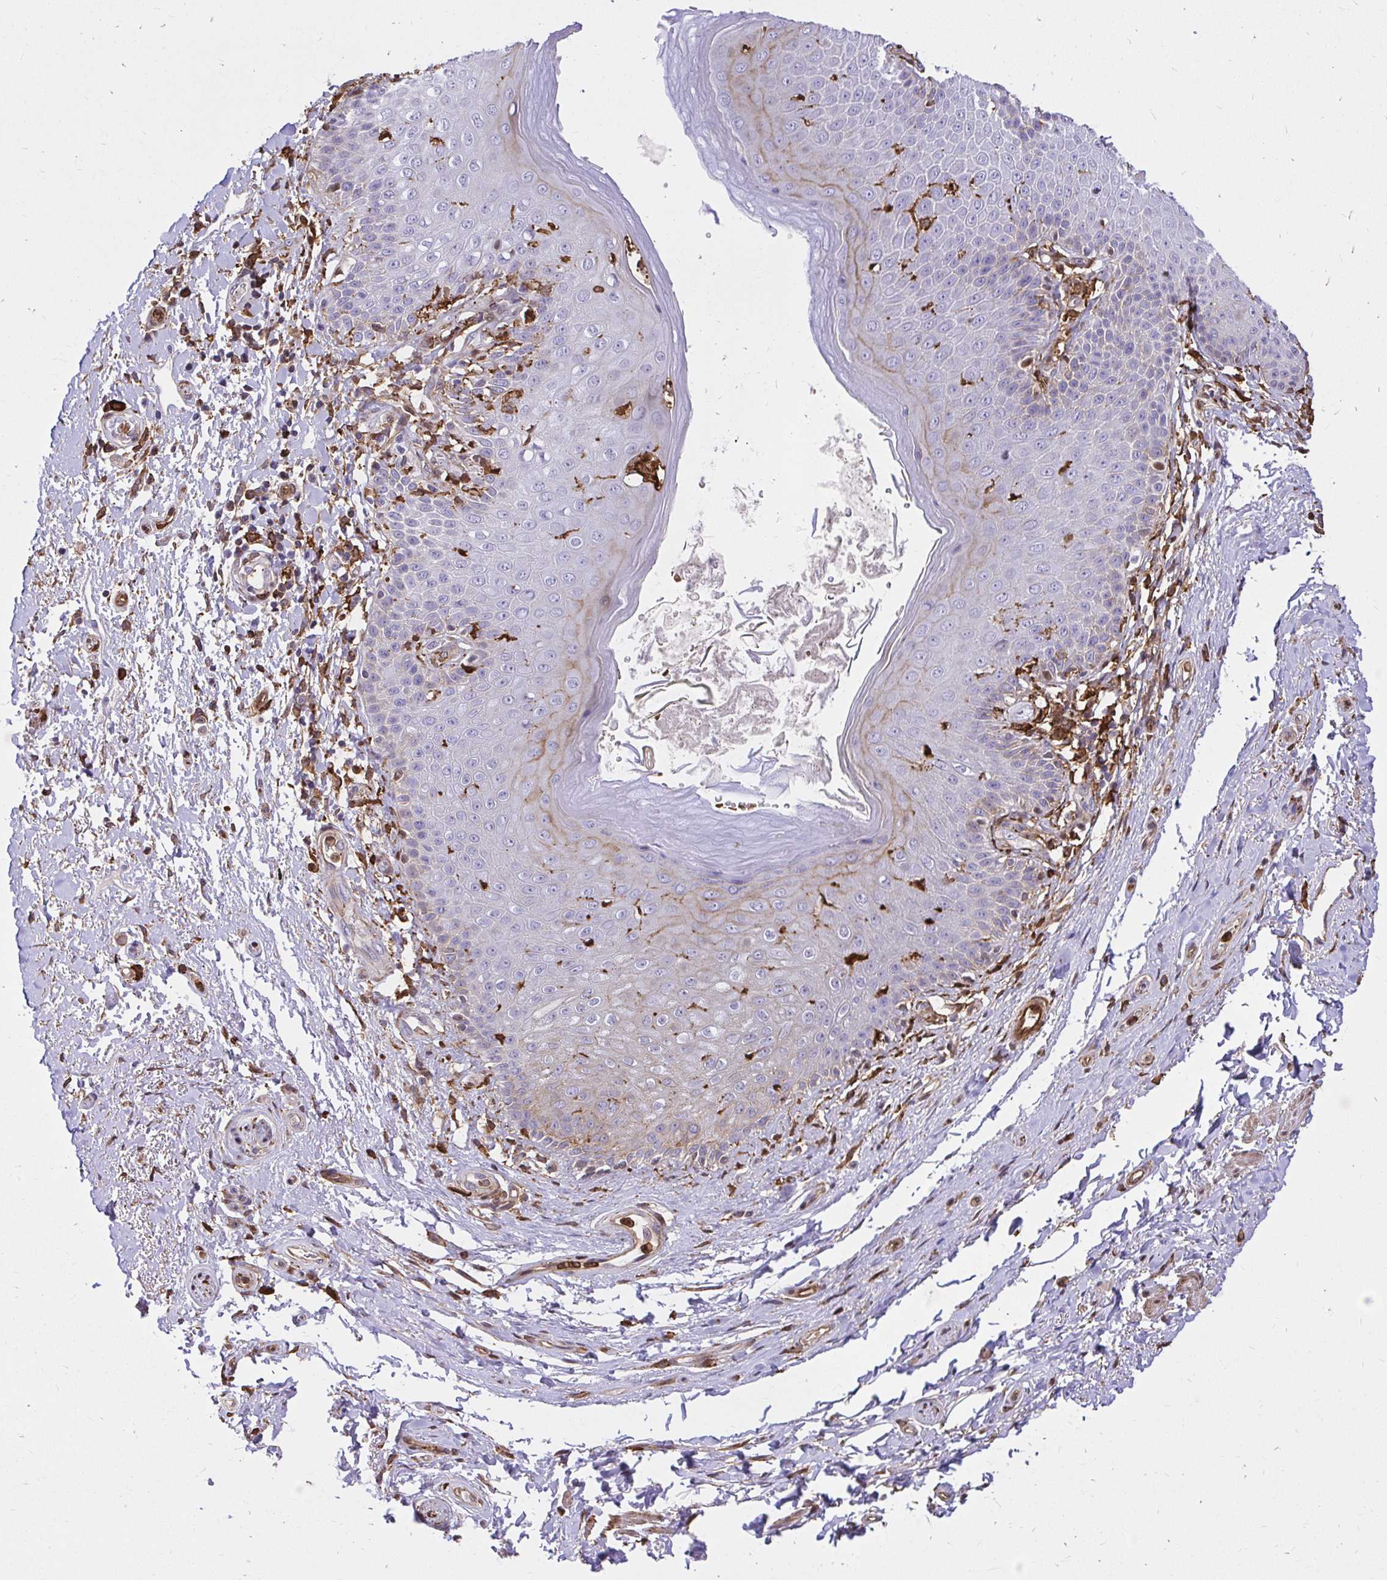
{"staining": {"intensity": "negative", "quantity": "none", "location": "none"}, "tissue": "adipose tissue", "cell_type": "Adipocytes", "image_type": "normal", "snomed": [{"axis": "morphology", "description": "Normal tissue, NOS"}, {"axis": "topography", "description": "Peripheral nerve tissue"}], "caption": "An image of human adipose tissue is negative for staining in adipocytes. (DAB IHC visualized using brightfield microscopy, high magnification).", "gene": "GSN", "patient": {"sex": "male", "age": 51}}